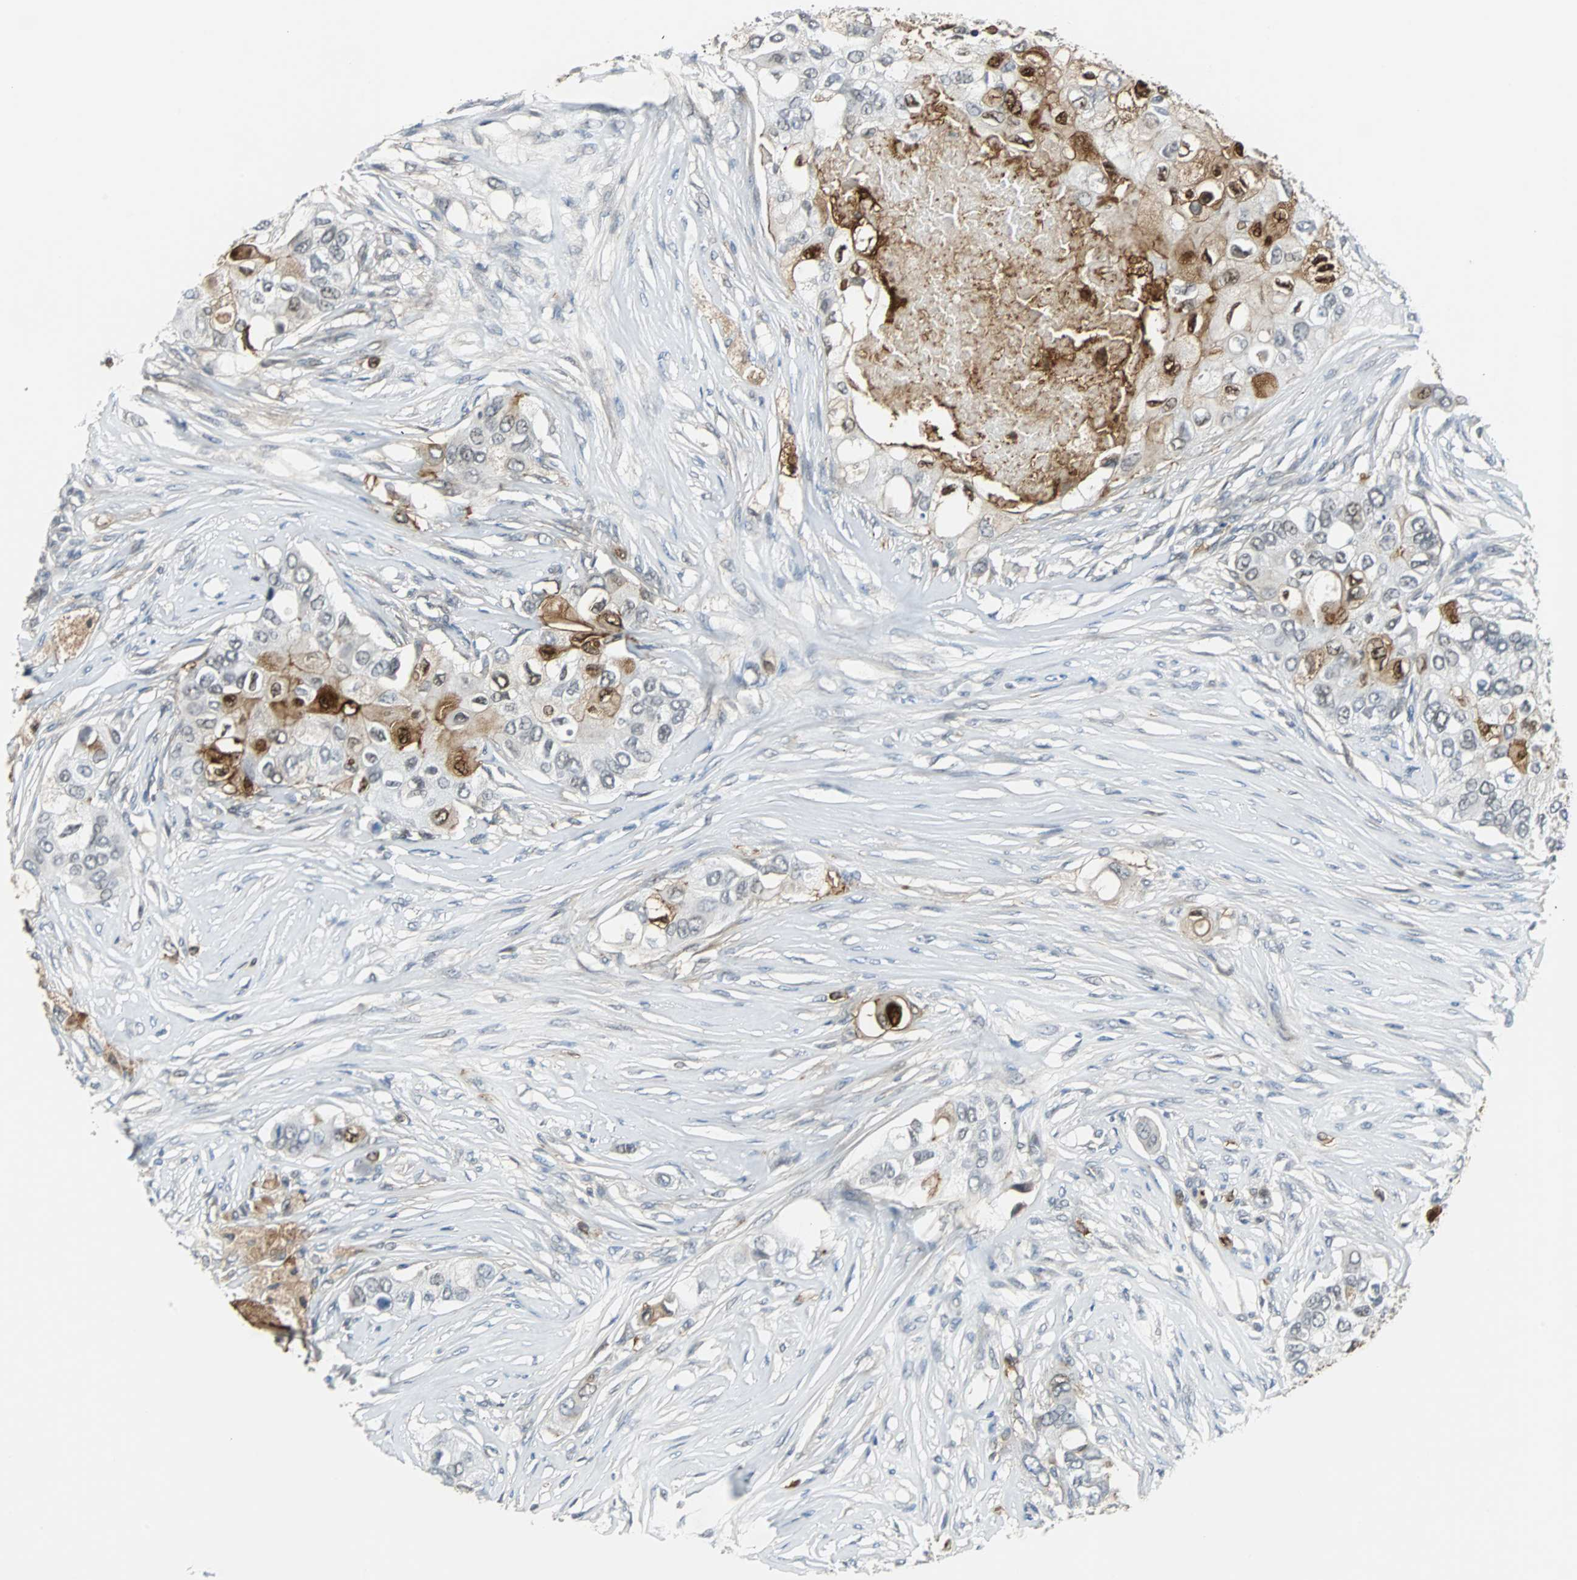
{"staining": {"intensity": "moderate", "quantity": "<25%", "location": "cytoplasmic/membranous,nuclear"}, "tissue": "breast cancer", "cell_type": "Tumor cells", "image_type": "cancer", "snomed": [{"axis": "morphology", "description": "Normal tissue, NOS"}, {"axis": "morphology", "description": "Duct carcinoma"}, {"axis": "topography", "description": "Breast"}], "caption": "A low amount of moderate cytoplasmic/membranous and nuclear positivity is present in approximately <25% of tumor cells in breast cancer (intraductal carcinoma) tissue.", "gene": "SIRT1", "patient": {"sex": "female", "age": 49}}